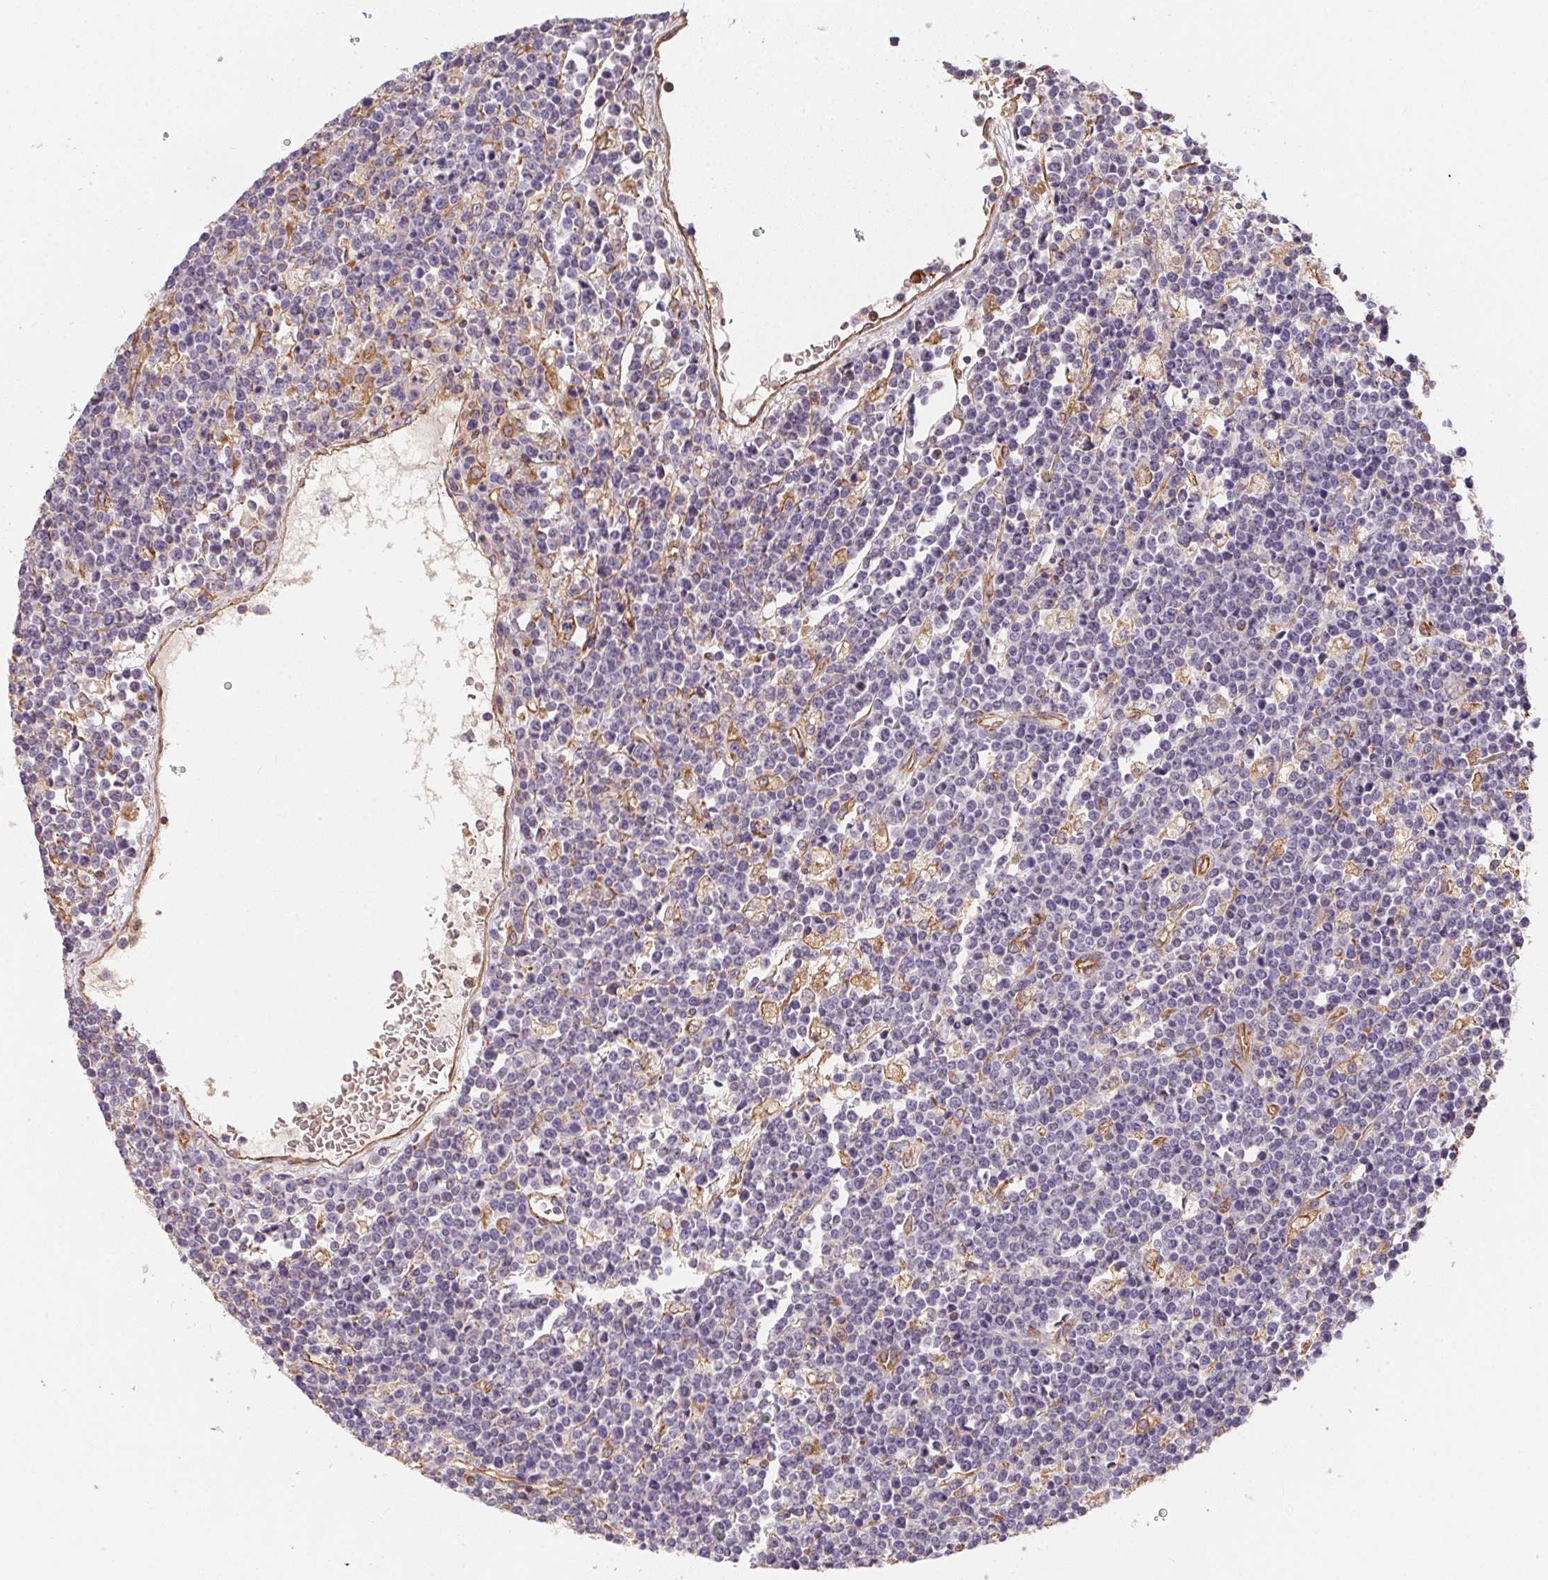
{"staining": {"intensity": "negative", "quantity": "none", "location": "none"}, "tissue": "lymphoma", "cell_type": "Tumor cells", "image_type": "cancer", "snomed": [{"axis": "morphology", "description": "Malignant lymphoma, non-Hodgkin's type, High grade"}, {"axis": "topography", "description": "Ovary"}], "caption": "Immunohistochemistry (IHC) of human lymphoma exhibits no expression in tumor cells.", "gene": "TBKBP1", "patient": {"sex": "female", "age": 56}}